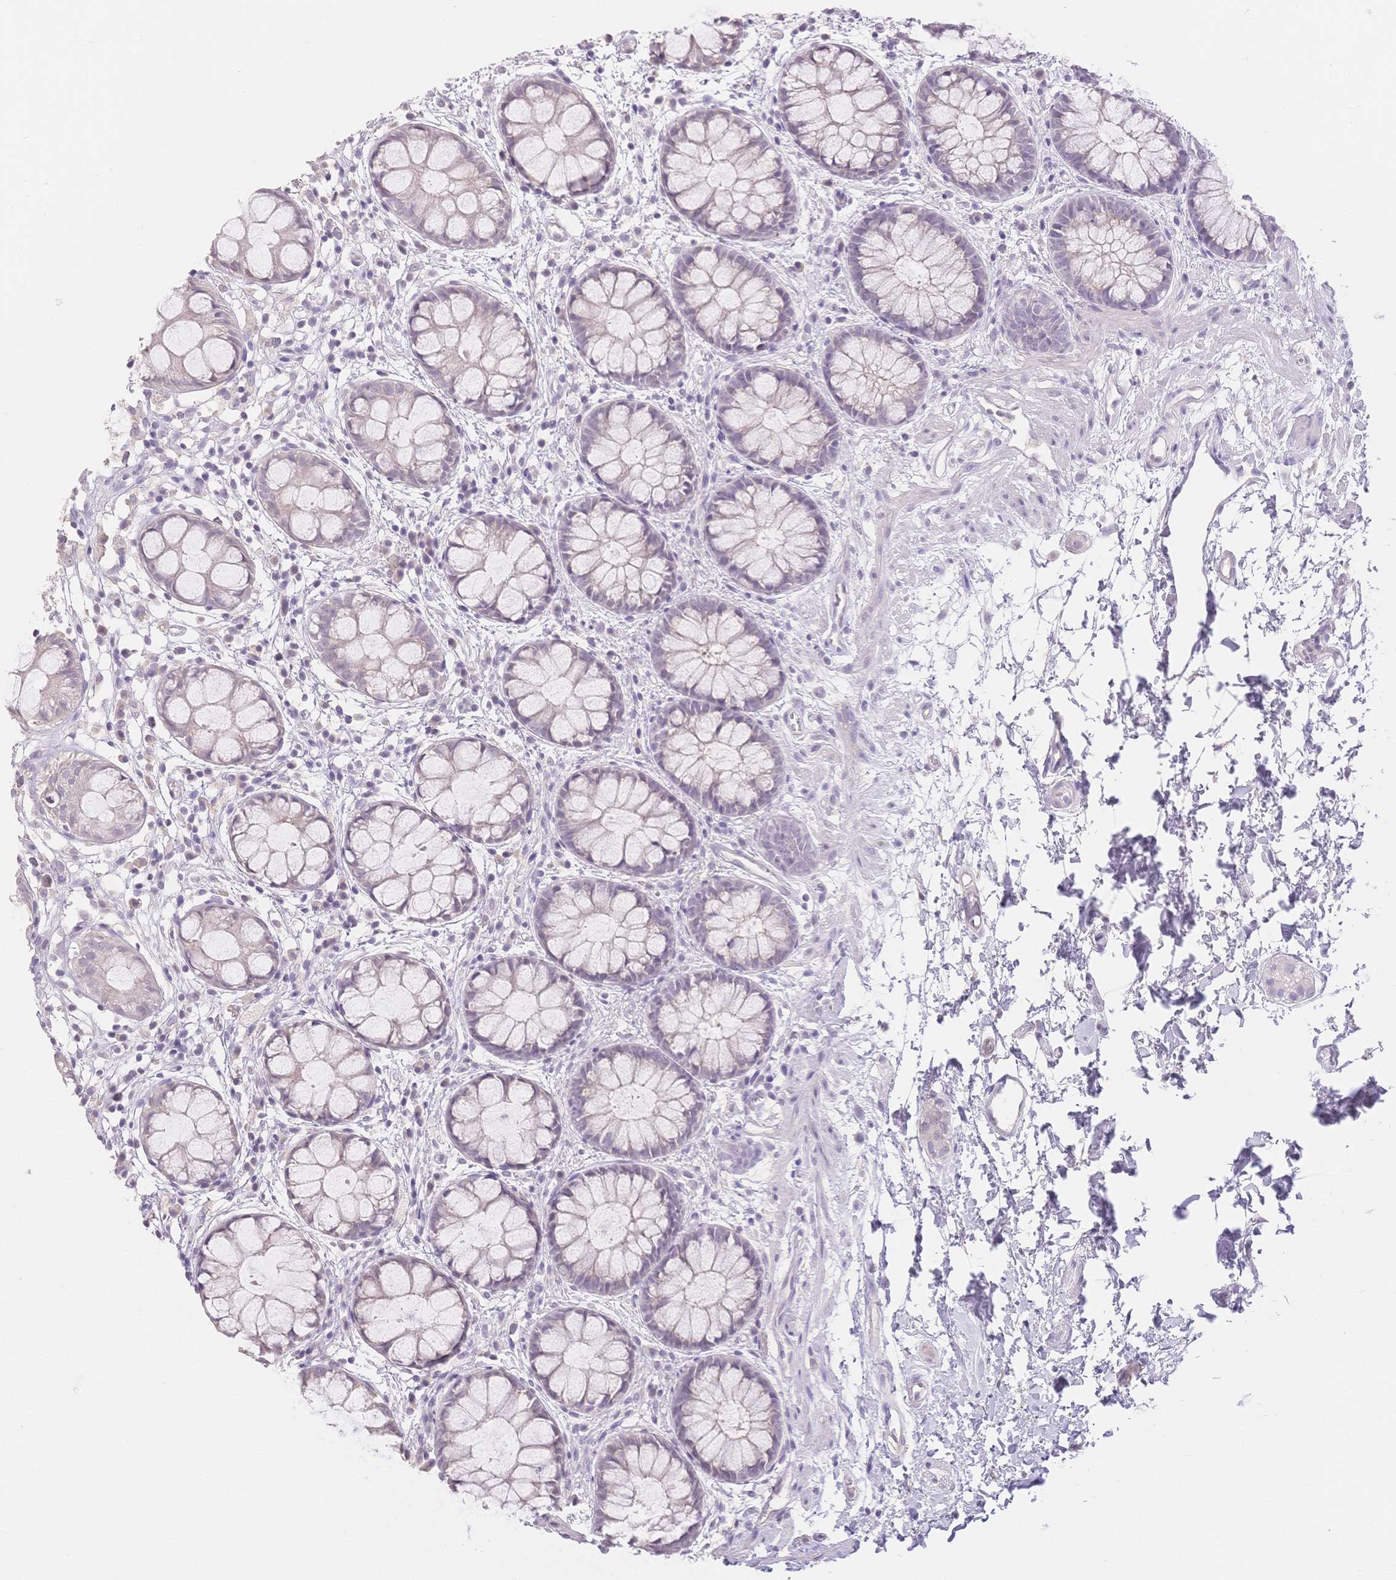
{"staining": {"intensity": "weak", "quantity": "25%-75%", "location": "cytoplasmic/membranous"}, "tissue": "rectum", "cell_type": "Glandular cells", "image_type": "normal", "snomed": [{"axis": "morphology", "description": "Normal tissue, NOS"}, {"axis": "topography", "description": "Rectum"}], "caption": "The image reveals immunohistochemical staining of unremarkable rectum. There is weak cytoplasmic/membranous staining is present in about 25%-75% of glandular cells.", "gene": "SUV39H2", "patient": {"sex": "female", "age": 62}}